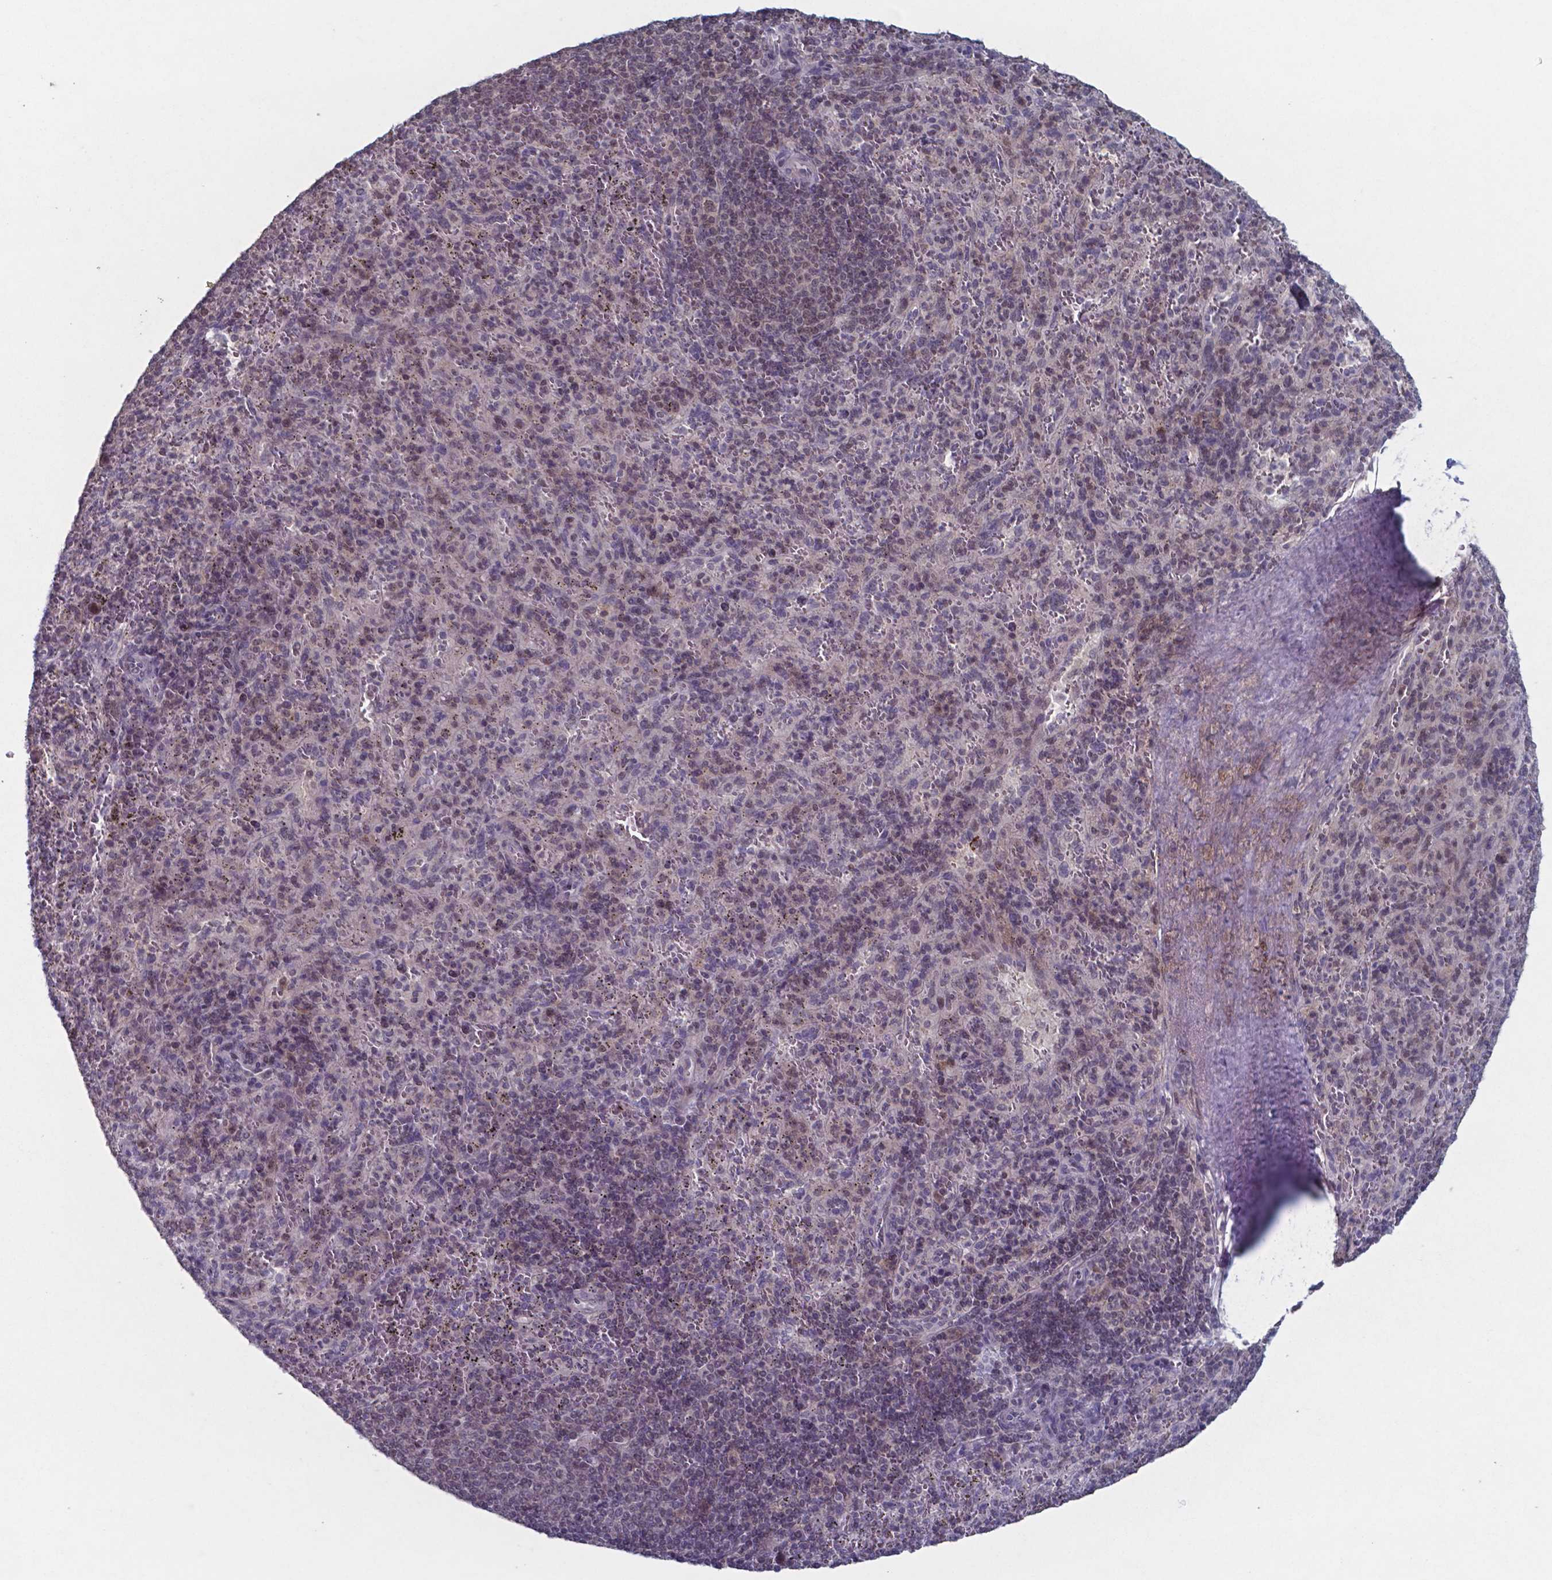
{"staining": {"intensity": "weak", "quantity": "<25%", "location": "nuclear"}, "tissue": "spleen", "cell_type": "Cells in red pulp", "image_type": "normal", "snomed": [{"axis": "morphology", "description": "Normal tissue, NOS"}, {"axis": "topography", "description": "Spleen"}], "caption": "A histopathology image of spleen stained for a protein displays no brown staining in cells in red pulp. (Immunohistochemistry, brightfield microscopy, high magnification).", "gene": "TDP2", "patient": {"sex": "male", "age": 57}}